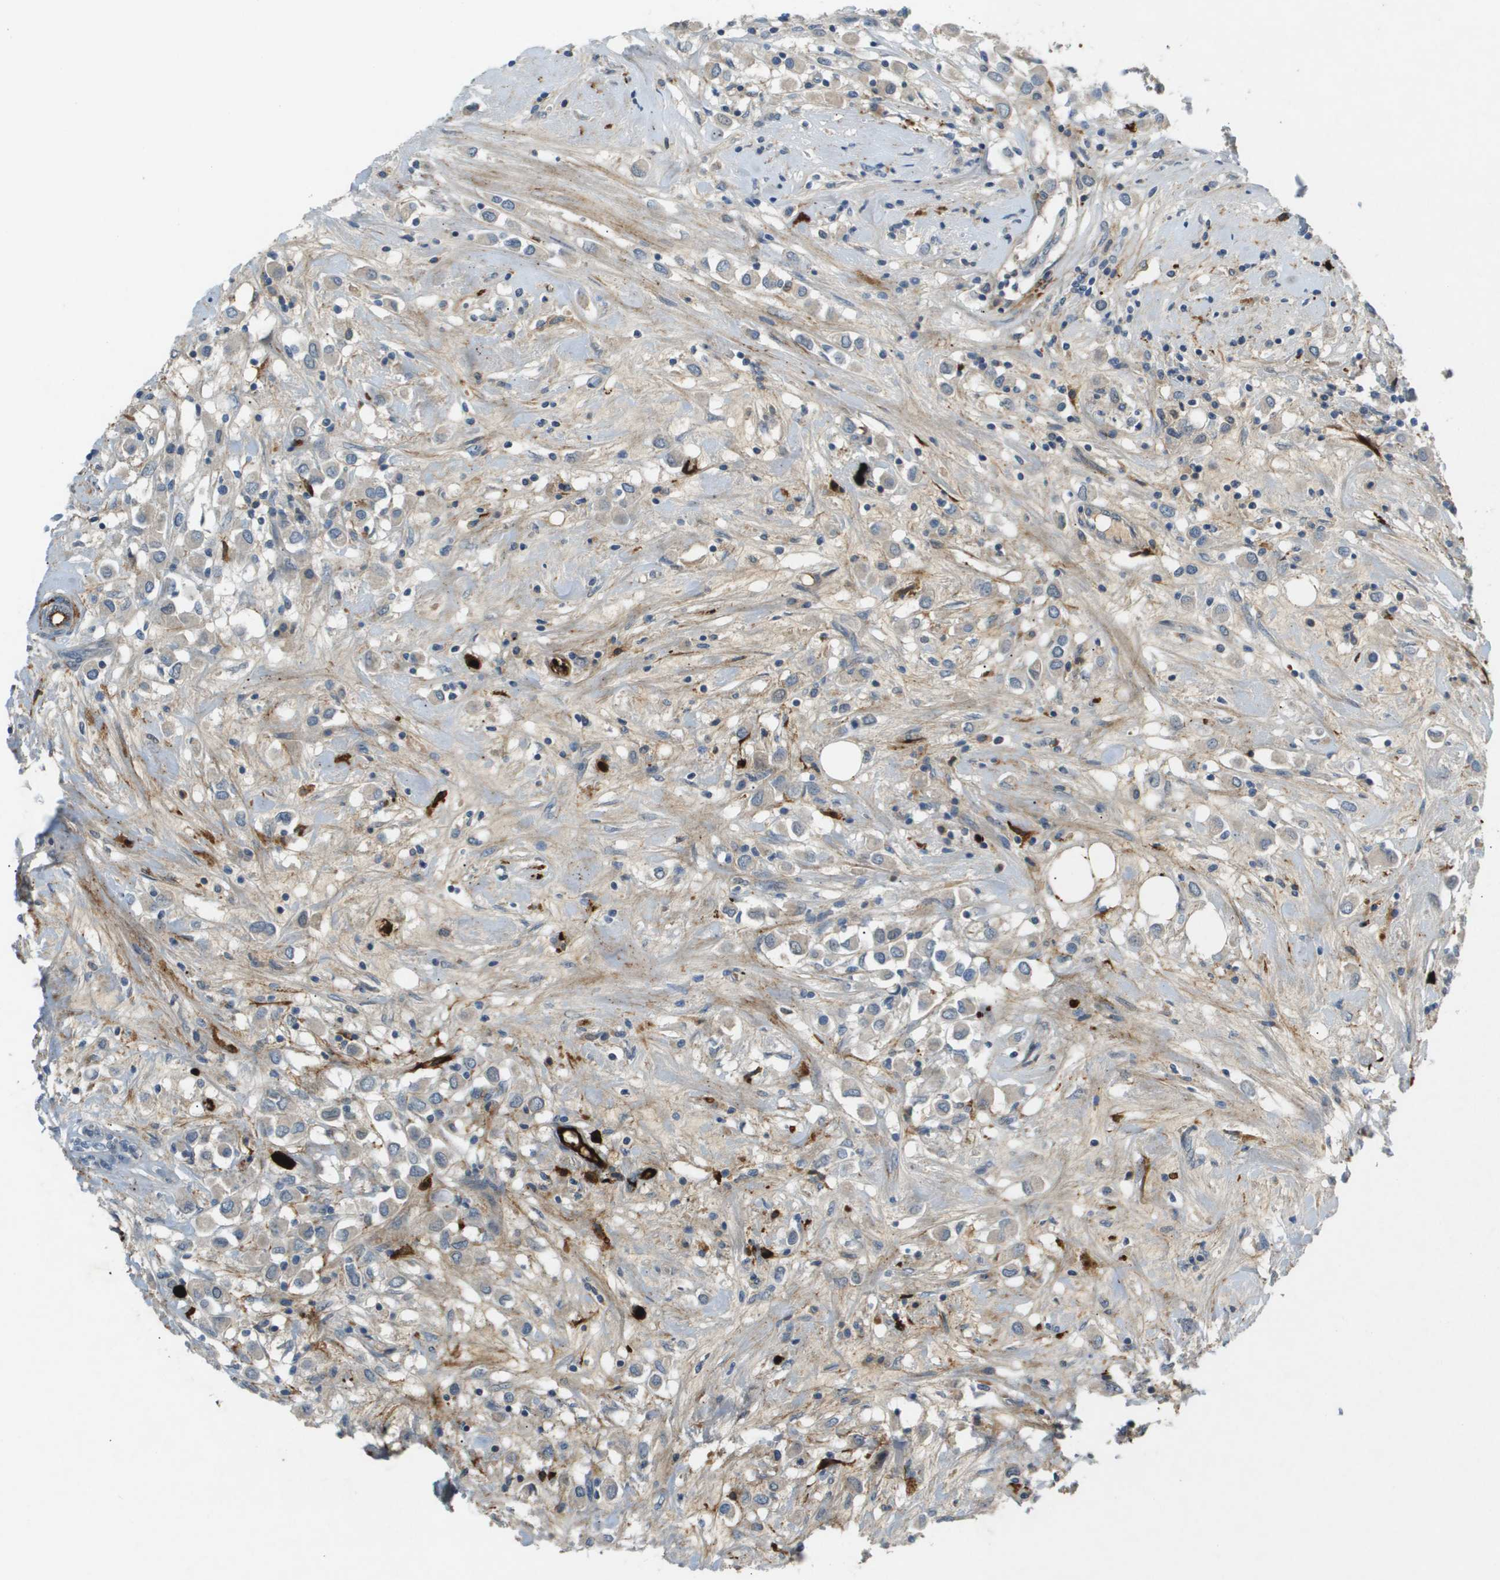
{"staining": {"intensity": "weak", "quantity": "<25%", "location": "cytoplasmic/membranous"}, "tissue": "breast cancer", "cell_type": "Tumor cells", "image_type": "cancer", "snomed": [{"axis": "morphology", "description": "Duct carcinoma"}, {"axis": "topography", "description": "Breast"}], "caption": "Tumor cells are negative for protein expression in human breast cancer (intraductal carcinoma).", "gene": "VTN", "patient": {"sex": "female", "age": 61}}